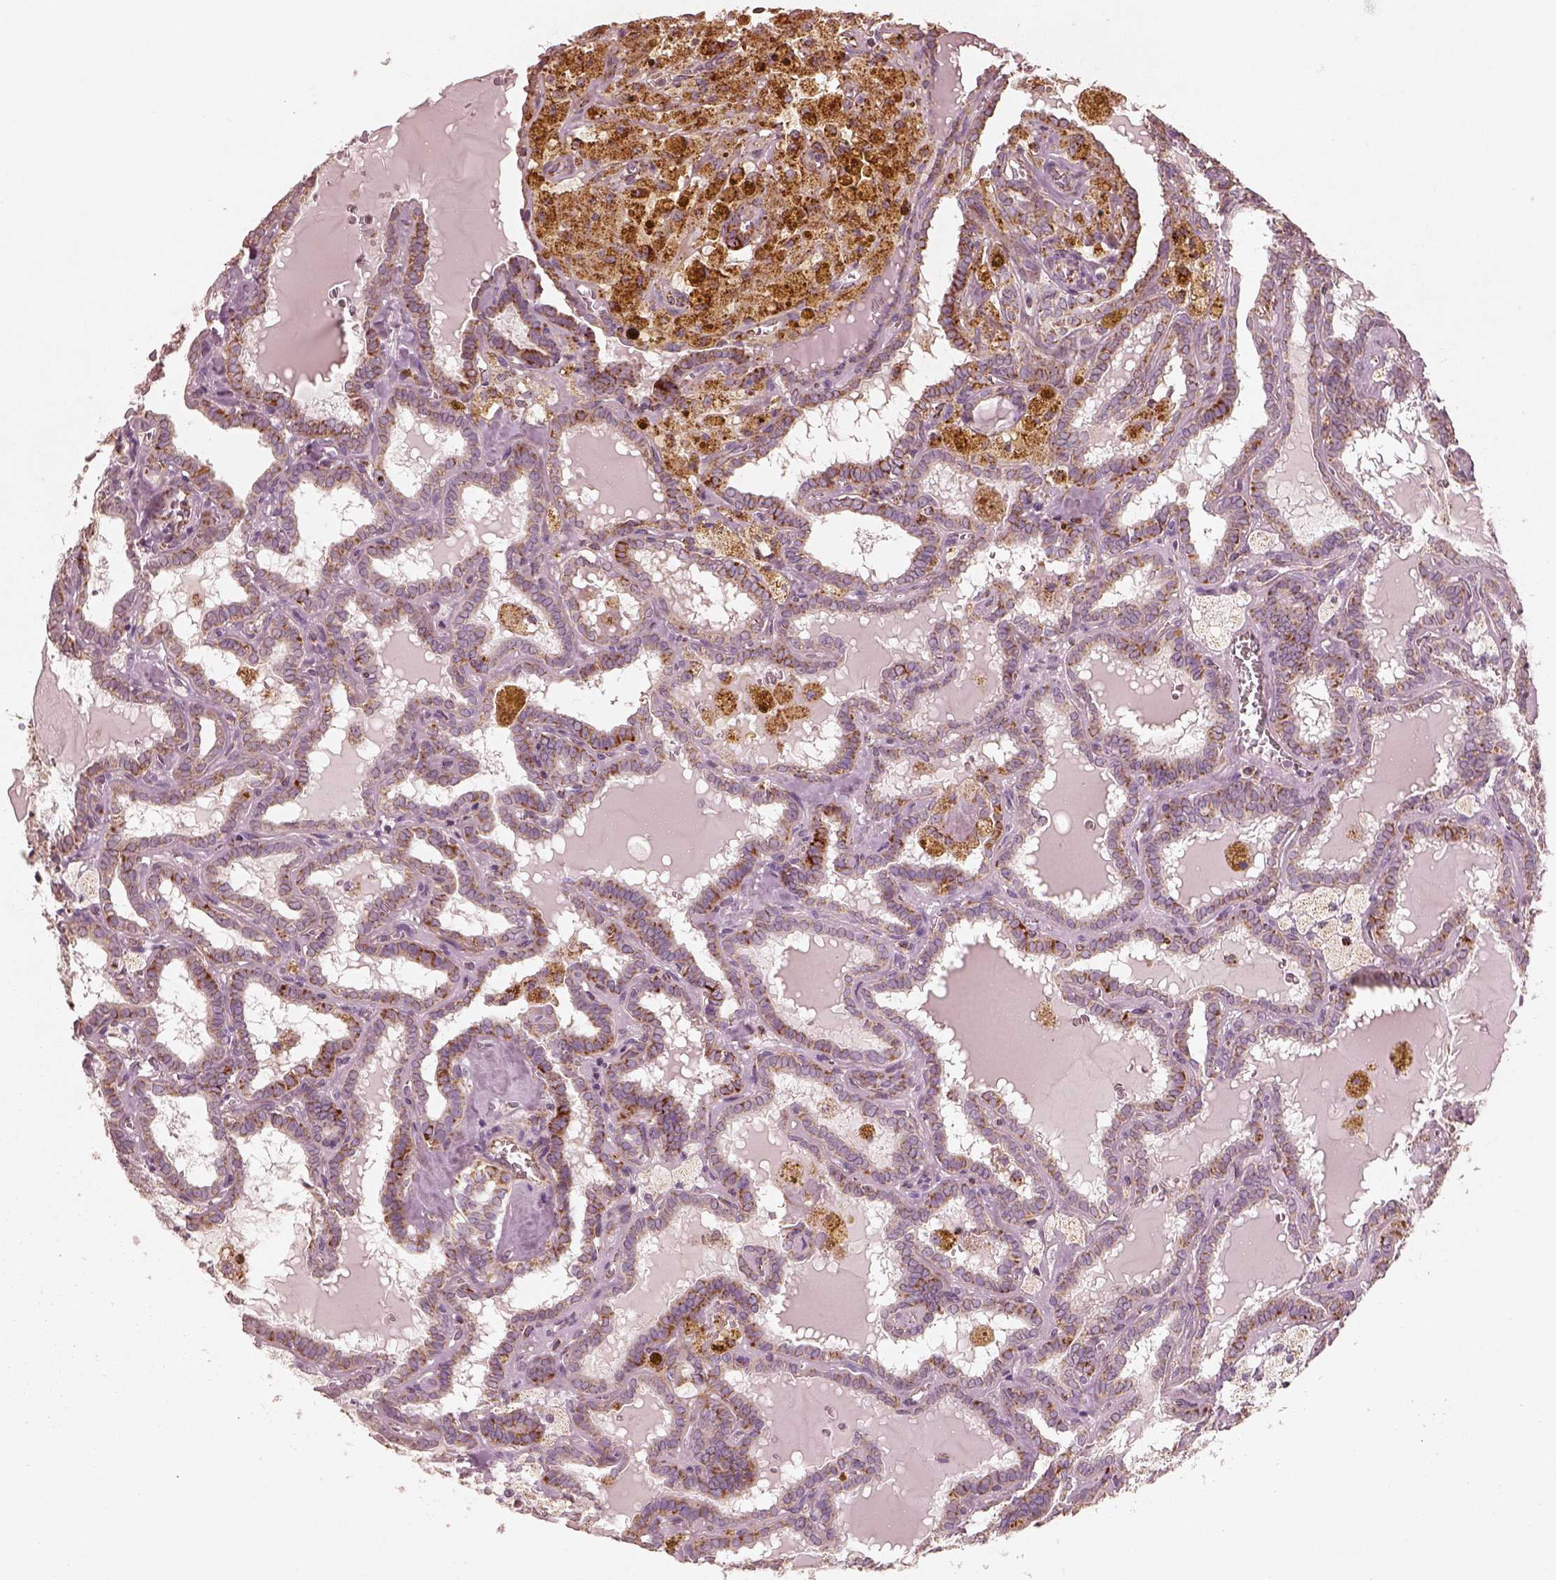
{"staining": {"intensity": "strong", "quantity": "25%-75%", "location": "cytoplasmic/membranous"}, "tissue": "thyroid cancer", "cell_type": "Tumor cells", "image_type": "cancer", "snomed": [{"axis": "morphology", "description": "Papillary adenocarcinoma, NOS"}, {"axis": "topography", "description": "Thyroid gland"}], "caption": "IHC of thyroid cancer (papillary adenocarcinoma) exhibits high levels of strong cytoplasmic/membranous expression in approximately 25%-75% of tumor cells.", "gene": "ENTPD6", "patient": {"sex": "female", "age": 39}}